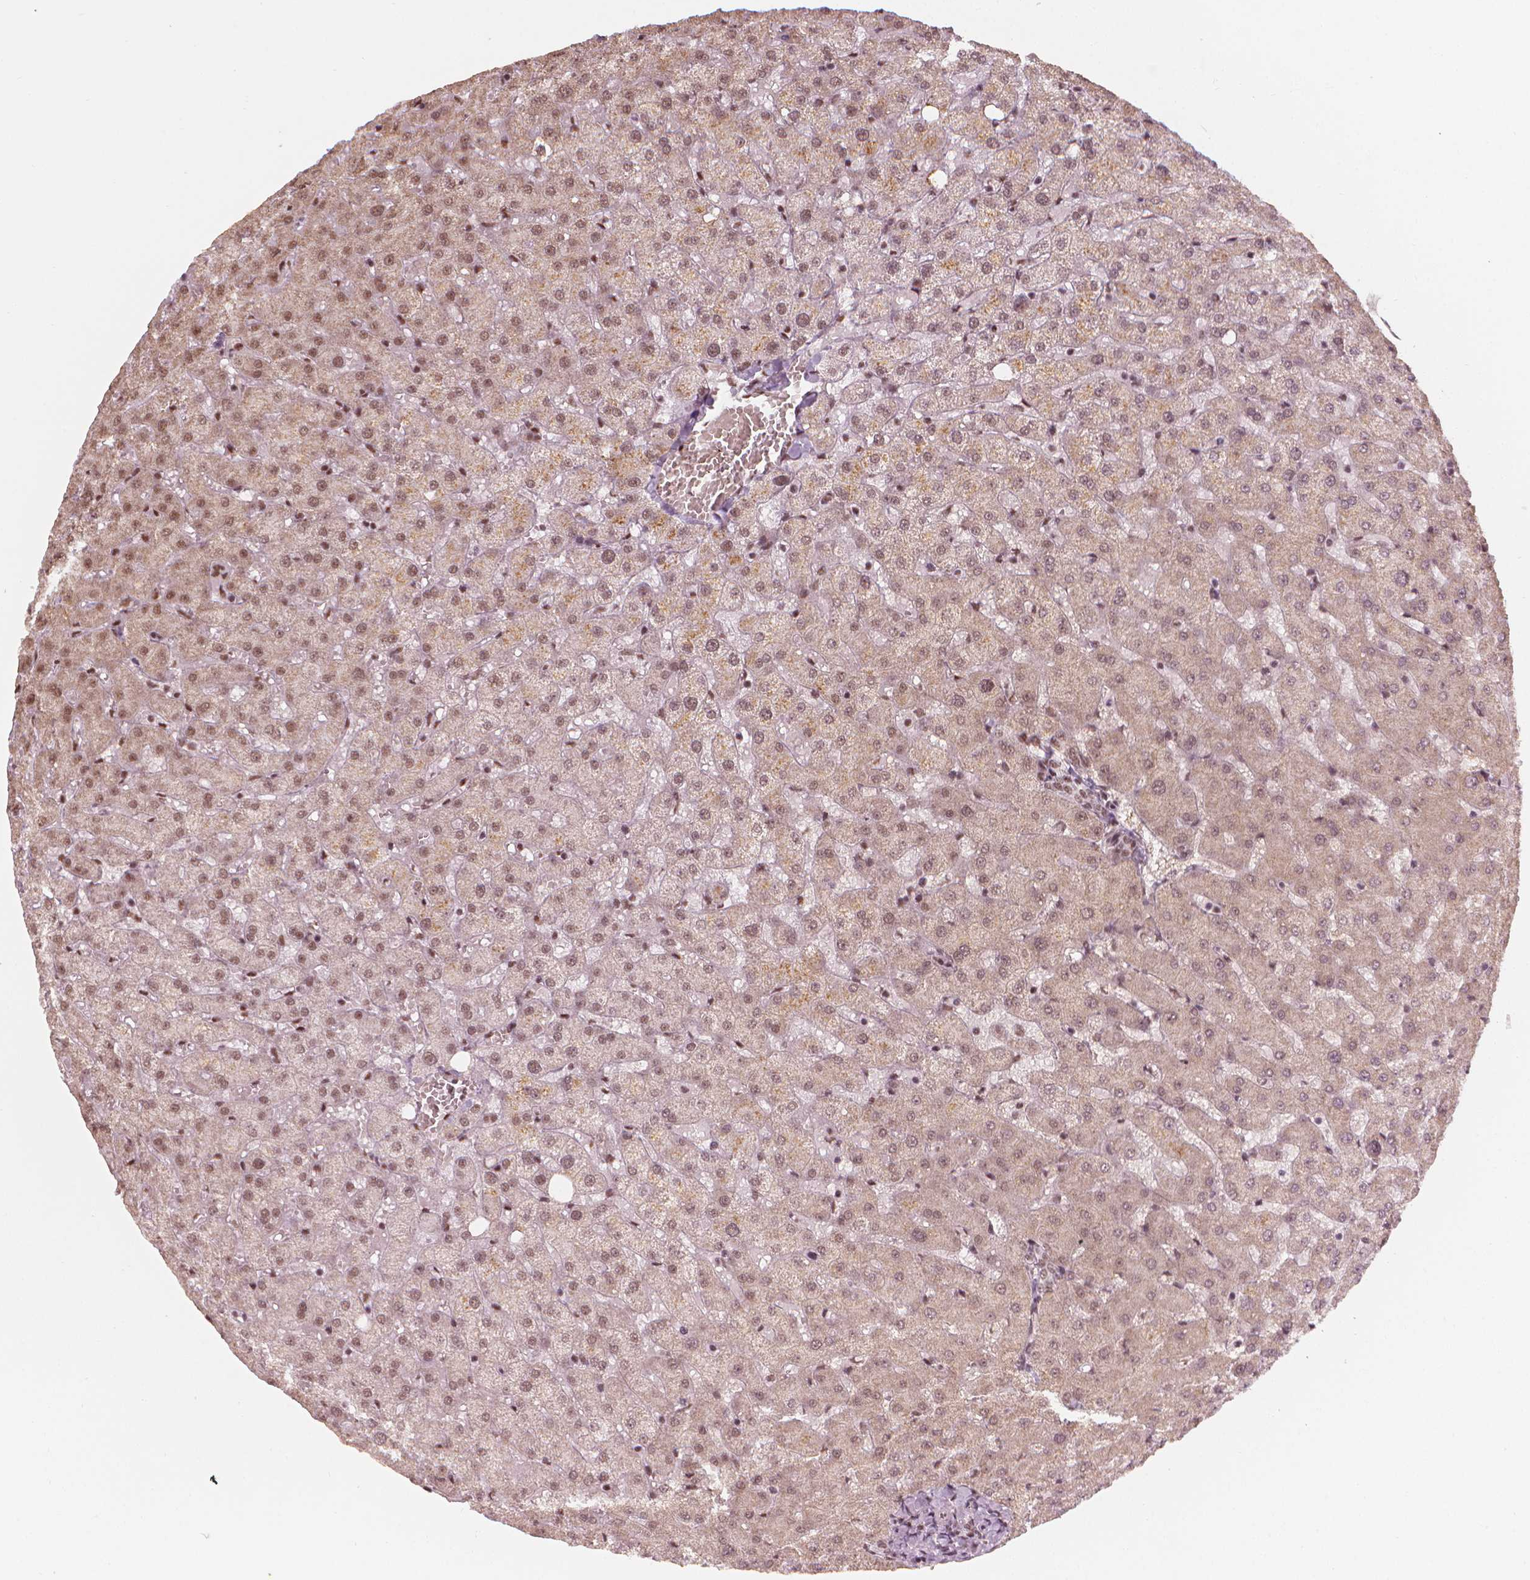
{"staining": {"intensity": "moderate", "quantity": ">75%", "location": "nuclear"}, "tissue": "liver", "cell_type": "Cholangiocytes", "image_type": "normal", "snomed": [{"axis": "morphology", "description": "Normal tissue, NOS"}, {"axis": "topography", "description": "Liver"}], "caption": "This histopathology image reveals immunohistochemistry staining of unremarkable human liver, with medium moderate nuclear positivity in approximately >75% of cholangiocytes.", "gene": "ELF2", "patient": {"sex": "female", "age": 50}}